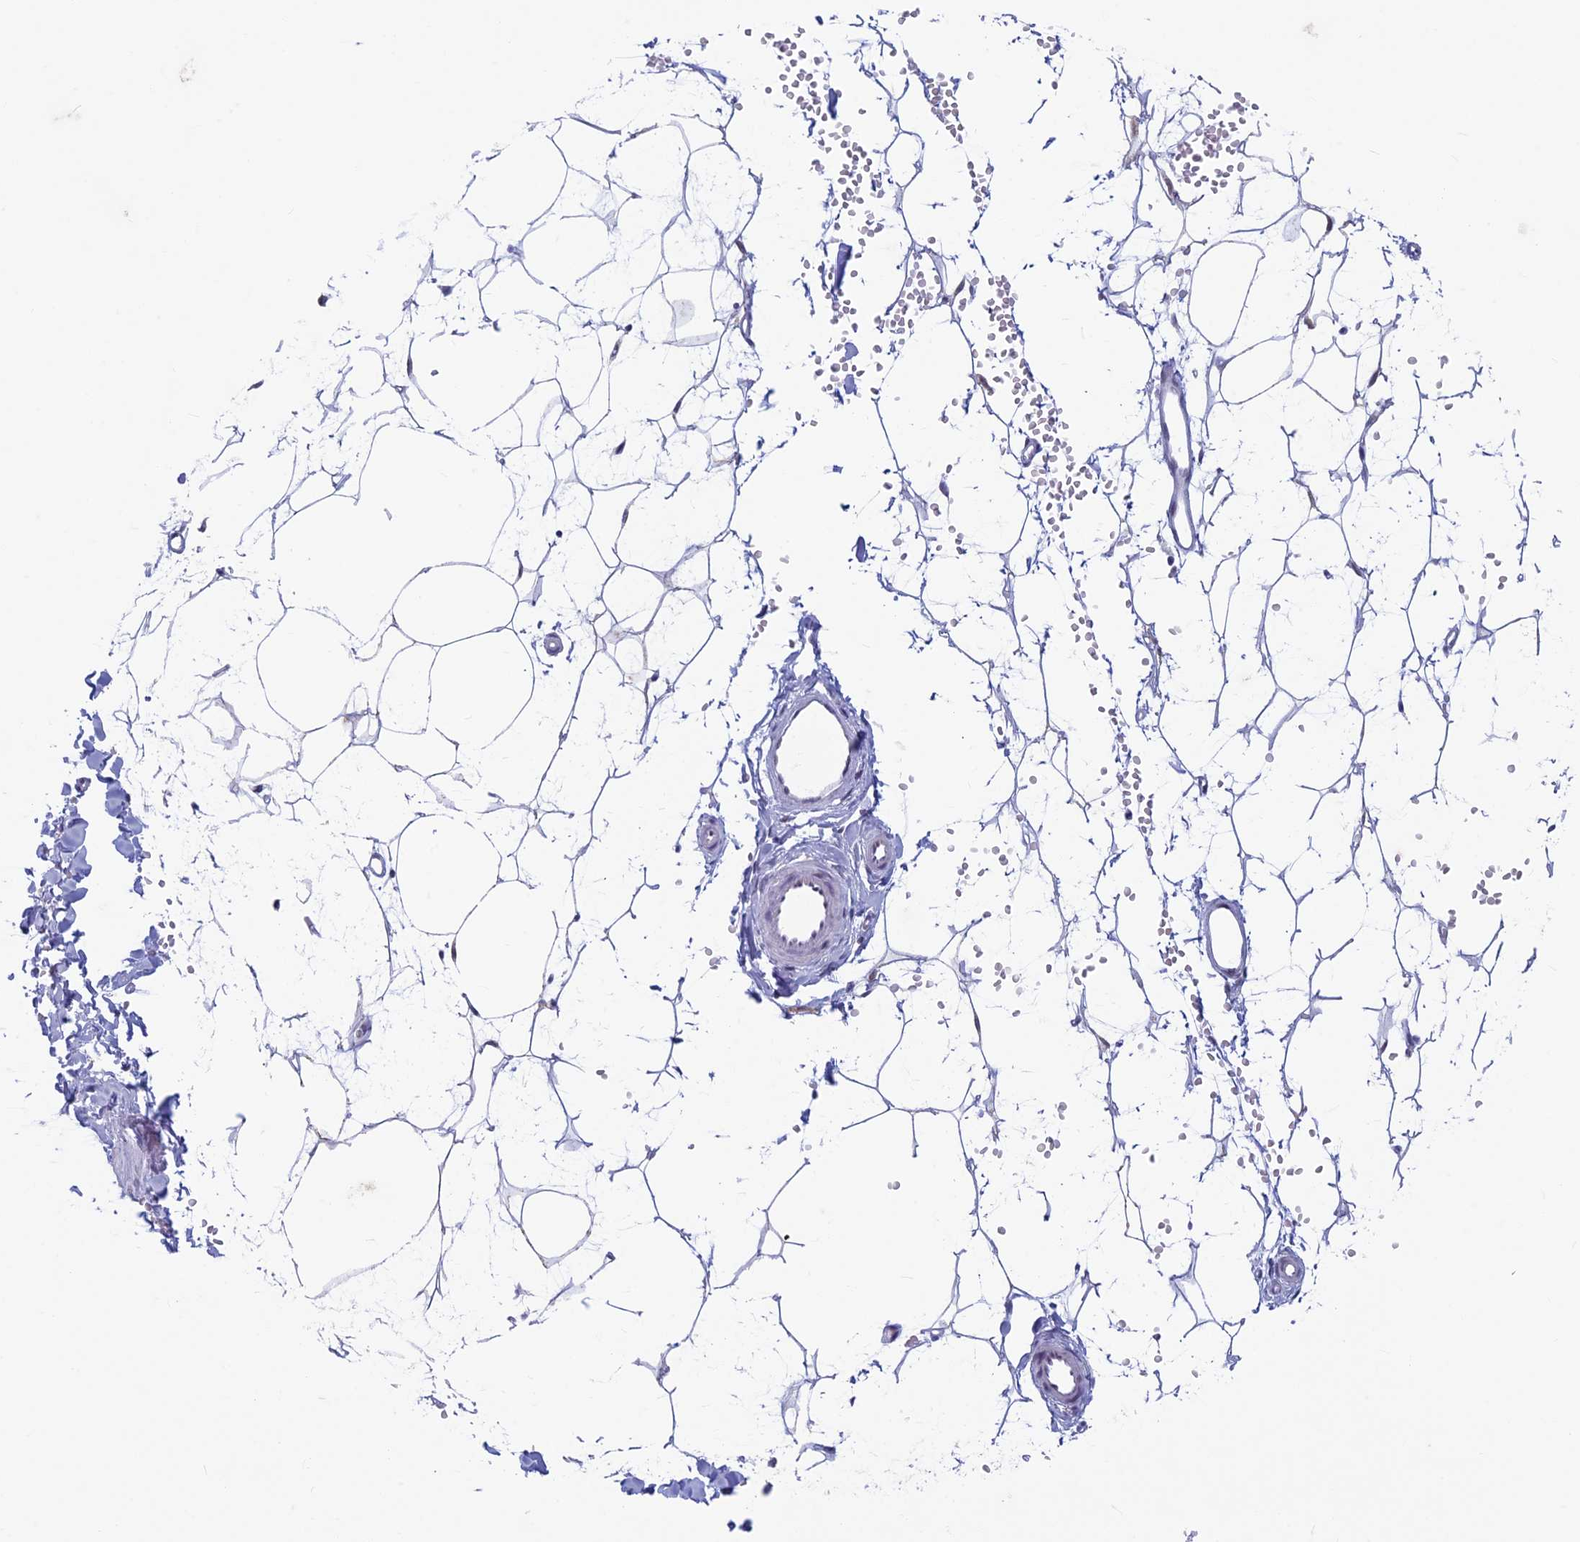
{"staining": {"intensity": "weak", "quantity": ">75%", "location": "nuclear"}, "tissue": "adipose tissue", "cell_type": "Adipocytes", "image_type": "normal", "snomed": [{"axis": "morphology", "description": "Normal tissue, NOS"}, {"axis": "topography", "description": "Breast"}], "caption": "The image demonstrates a brown stain indicating the presence of a protein in the nuclear of adipocytes in adipose tissue. The protein of interest is shown in brown color, while the nuclei are stained blue.", "gene": "ASH2L", "patient": {"sex": "female", "age": 23}}